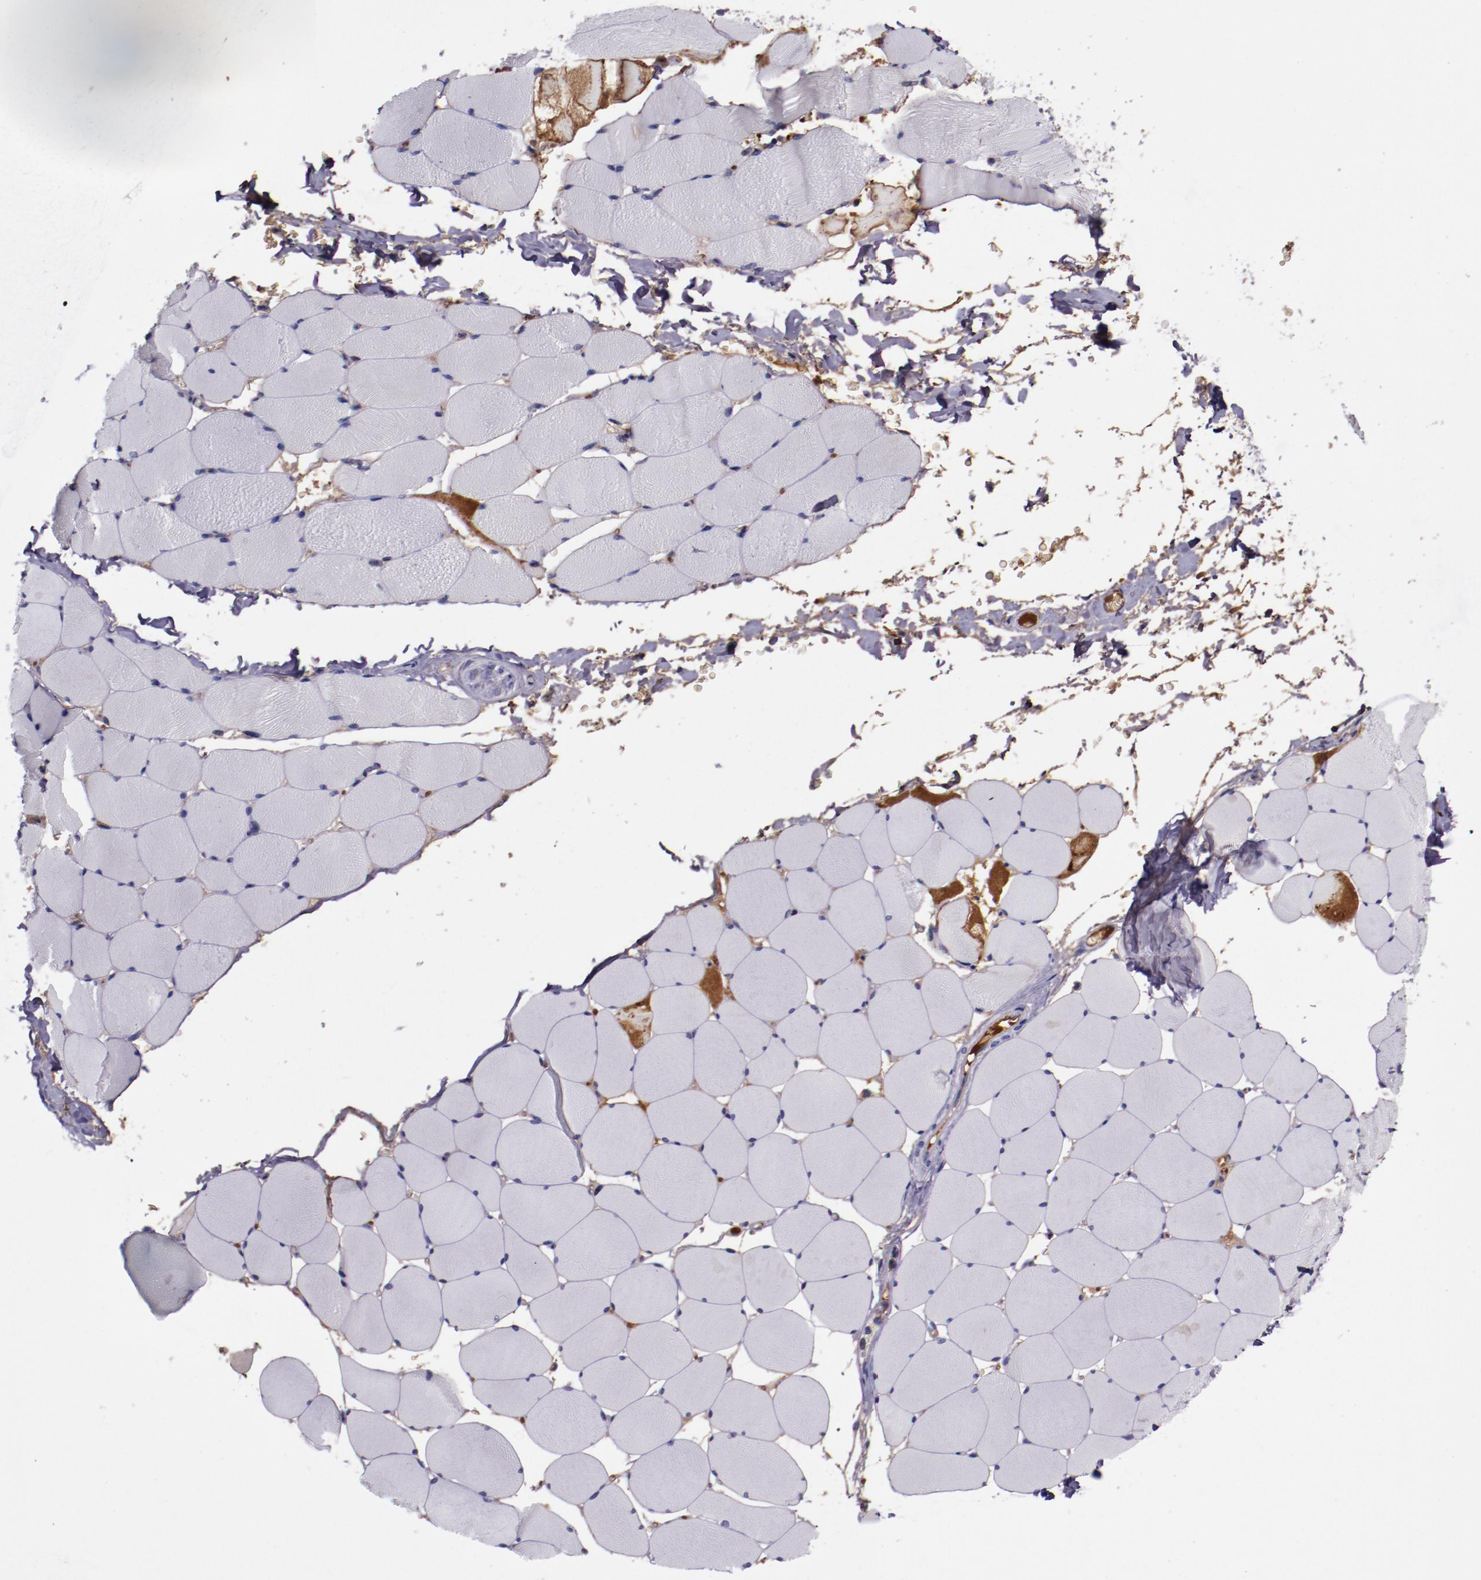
{"staining": {"intensity": "weak", "quantity": "<25%", "location": "cytoplasmic/membranous"}, "tissue": "skeletal muscle", "cell_type": "Myocytes", "image_type": "normal", "snomed": [{"axis": "morphology", "description": "Normal tissue, NOS"}, {"axis": "topography", "description": "Skeletal muscle"}], "caption": "Immunohistochemistry (IHC) of unremarkable skeletal muscle reveals no positivity in myocytes.", "gene": "APOH", "patient": {"sex": "male", "age": 62}}